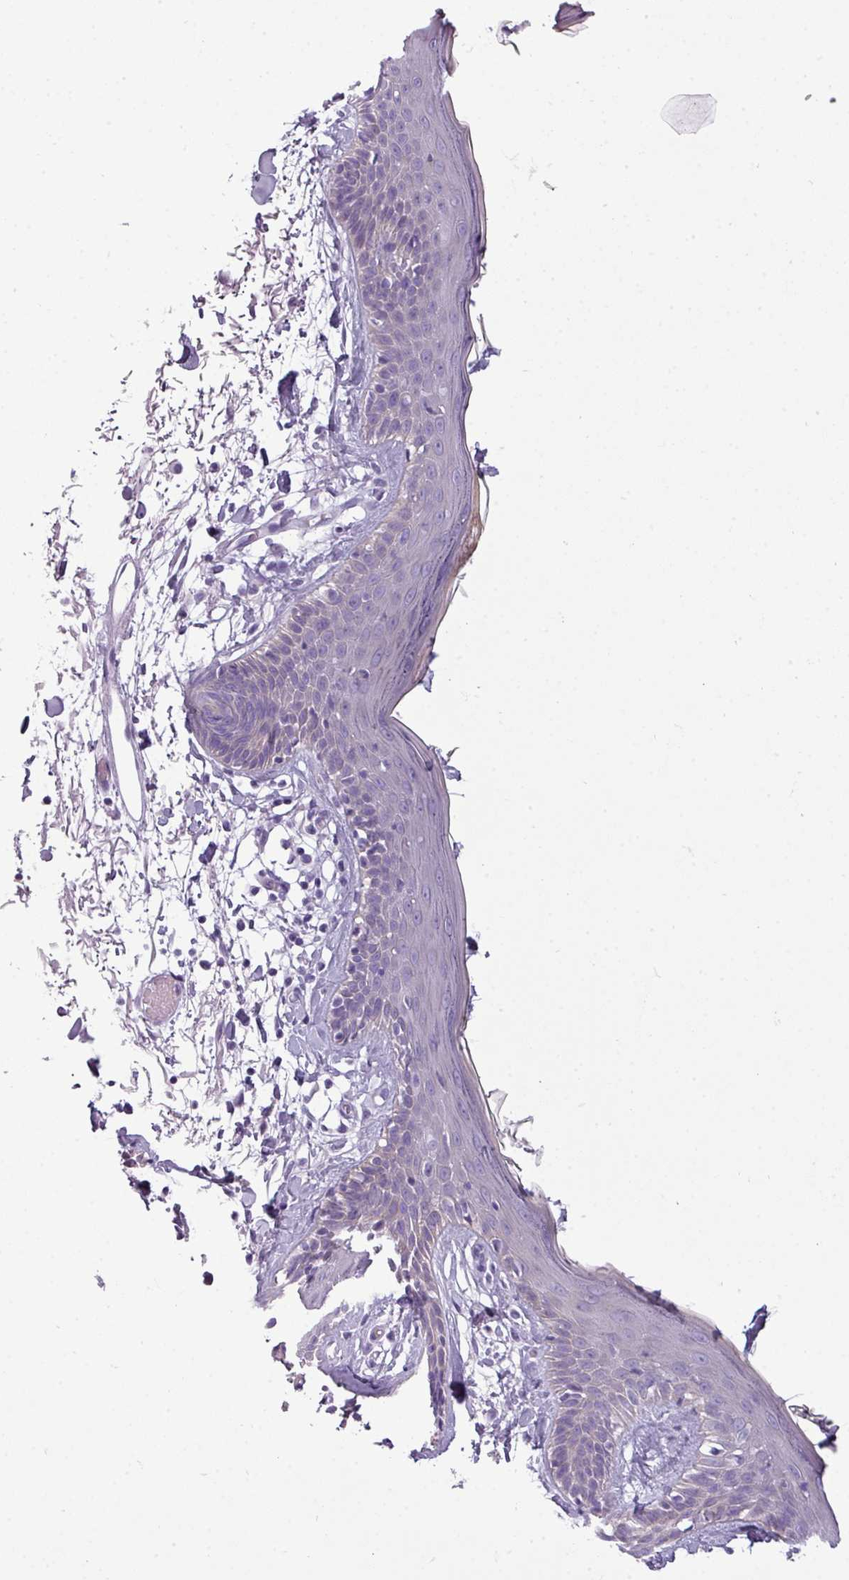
{"staining": {"intensity": "negative", "quantity": "none", "location": "none"}, "tissue": "skin", "cell_type": "Fibroblasts", "image_type": "normal", "snomed": [{"axis": "morphology", "description": "Normal tissue, NOS"}, {"axis": "topography", "description": "Skin"}], "caption": "This photomicrograph is of unremarkable skin stained with immunohistochemistry (IHC) to label a protein in brown with the nuclei are counter-stained blue. There is no staining in fibroblasts.", "gene": "DNAAF9", "patient": {"sex": "male", "age": 79}}